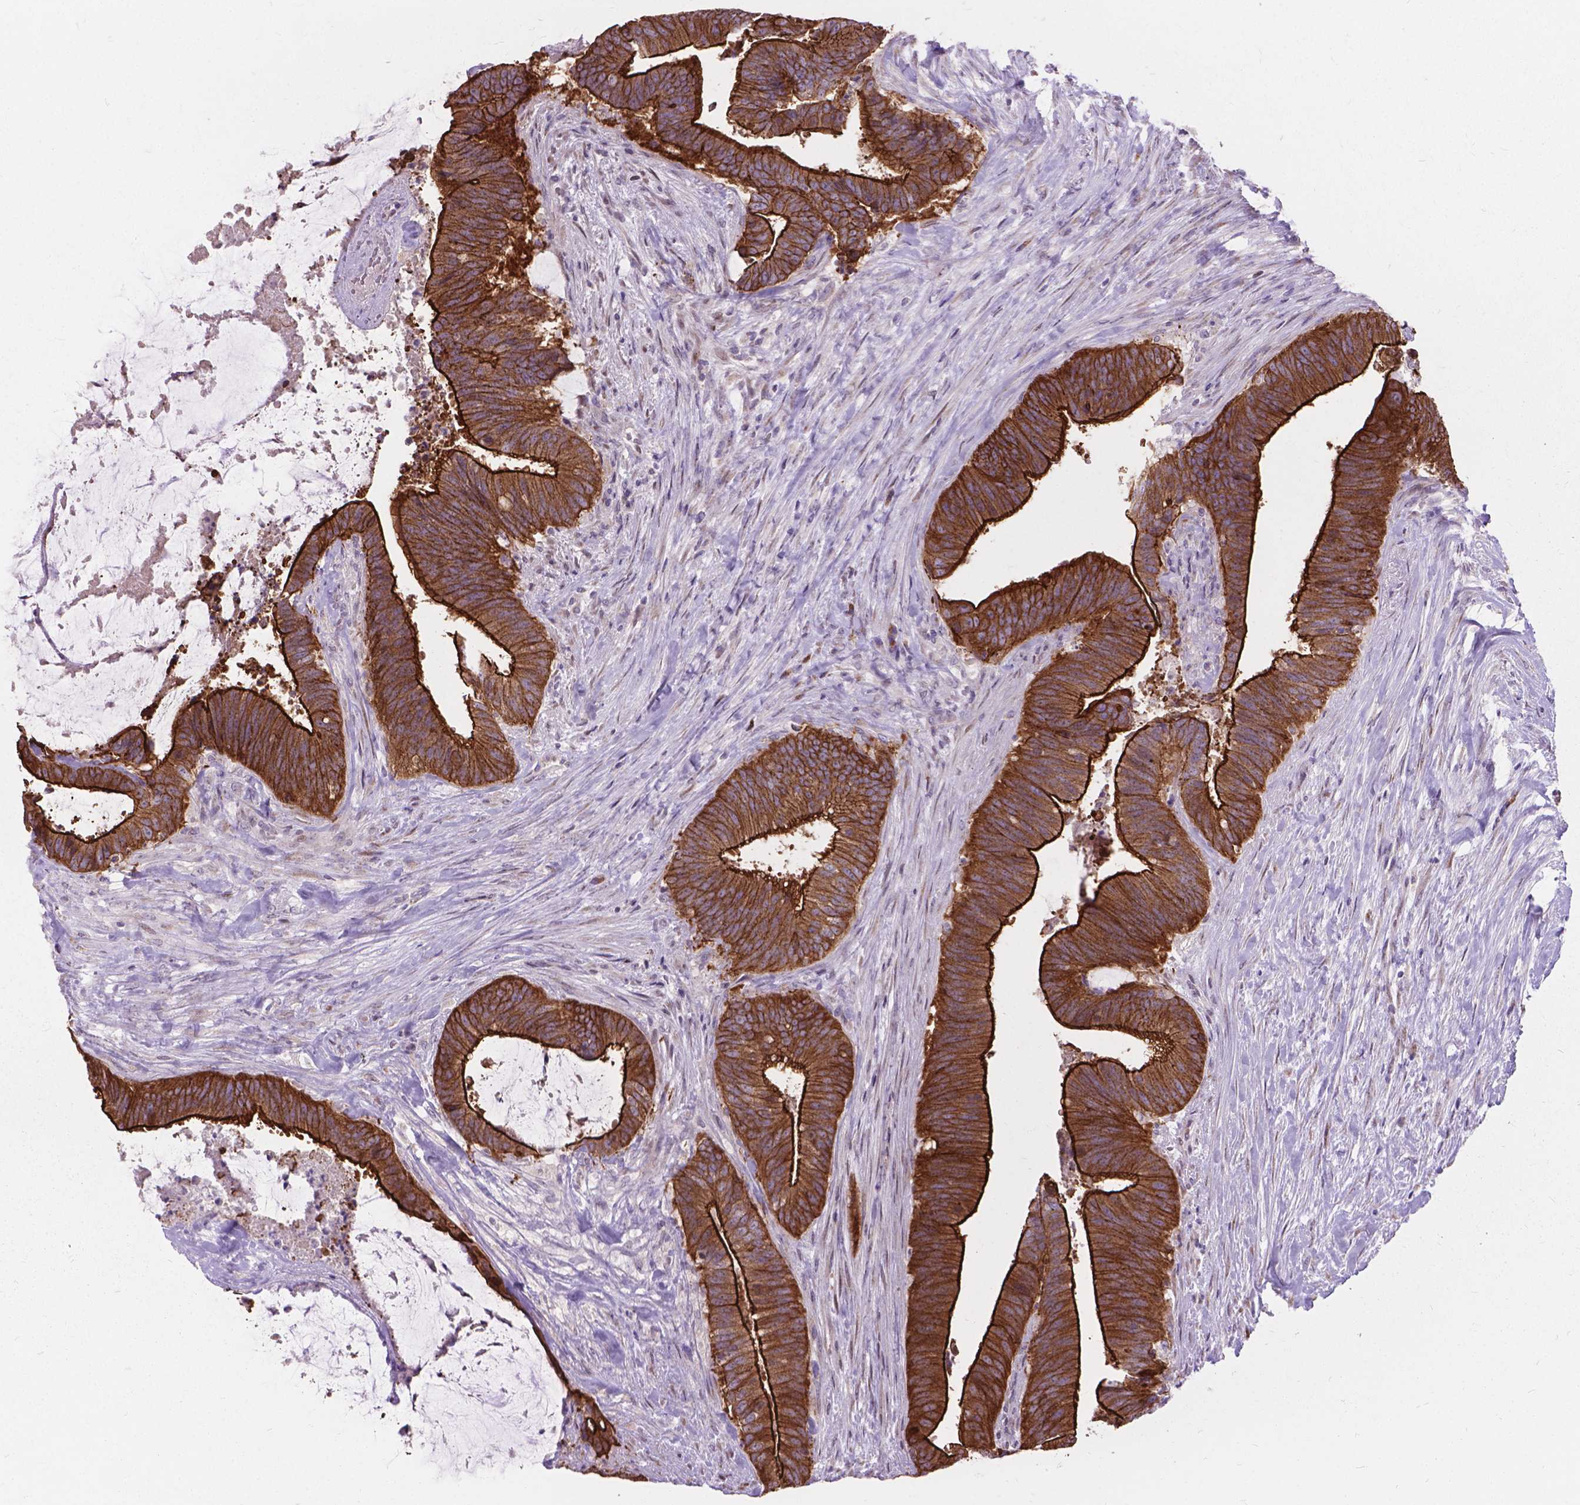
{"staining": {"intensity": "strong", "quantity": ">75%", "location": "cytoplasmic/membranous"}, "tissue": "colorectal cancer", "cell_type": "Tumor cells", "image_type": "cancer", "snomed": [{"axis": "morphology", "description": "Adenocarcinoma, NOS"}, {"axis": "topography", "description": "Colon"}], "caption": "The image reveals immunohistochemical staining of colorectal adenocarcinoma. There is strong cytoplasmic/membranous positivity is seen in about >75% of tumor cells. (brown staining indicates protein expression, while blue staining denotes nuclei).", "gene": "MYH14", "patient": {"sex": "female", "age": 43}}